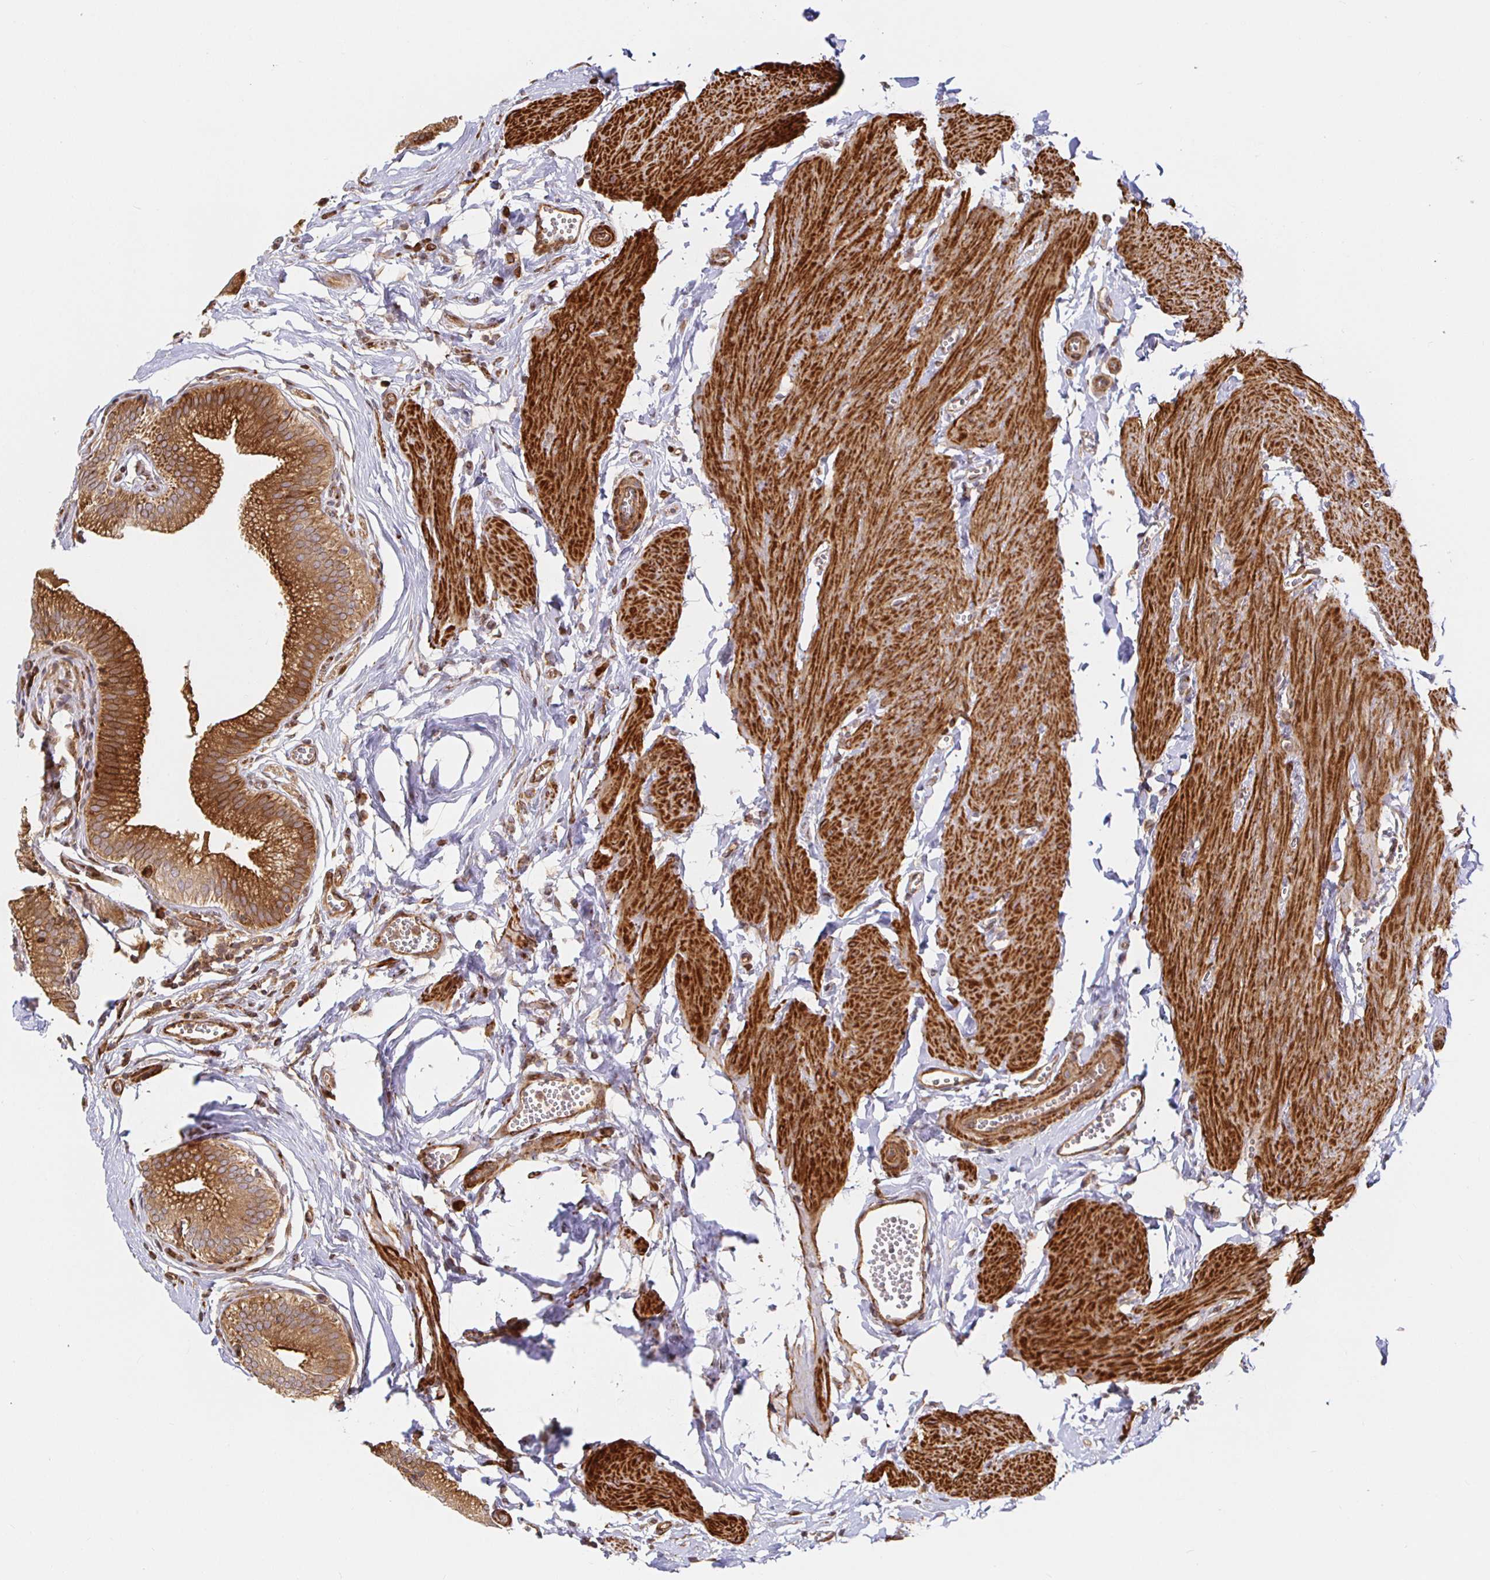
{"staining": {"intensity": "strong", "quantity": ">75%", "location": "cytoplasmic/membranous"}, "tissue": "gallbladder", "cell_type": "Glandular cells", "image_type": "normal", "snomed": [{"axis": "morphology", "description": "Normal tissue, NOS"}, {"axis": "topography", "description": "Gallbladder"}, {"axis": "topography", "description": "Peripheral nerve tissue"}], "caption": "Immunohistochemistry (IHC) micrograph of normal gallbladder: gallbladder stained using immunohistochemistry reveals high levels of strong protein expression localized specifically in the cytoplasmic/membranous of glandular cells, appearing as a cytoplasmic/membranous brown color.", "gene": "STRAP", "patient": {"sex": "male", "age": 17}}